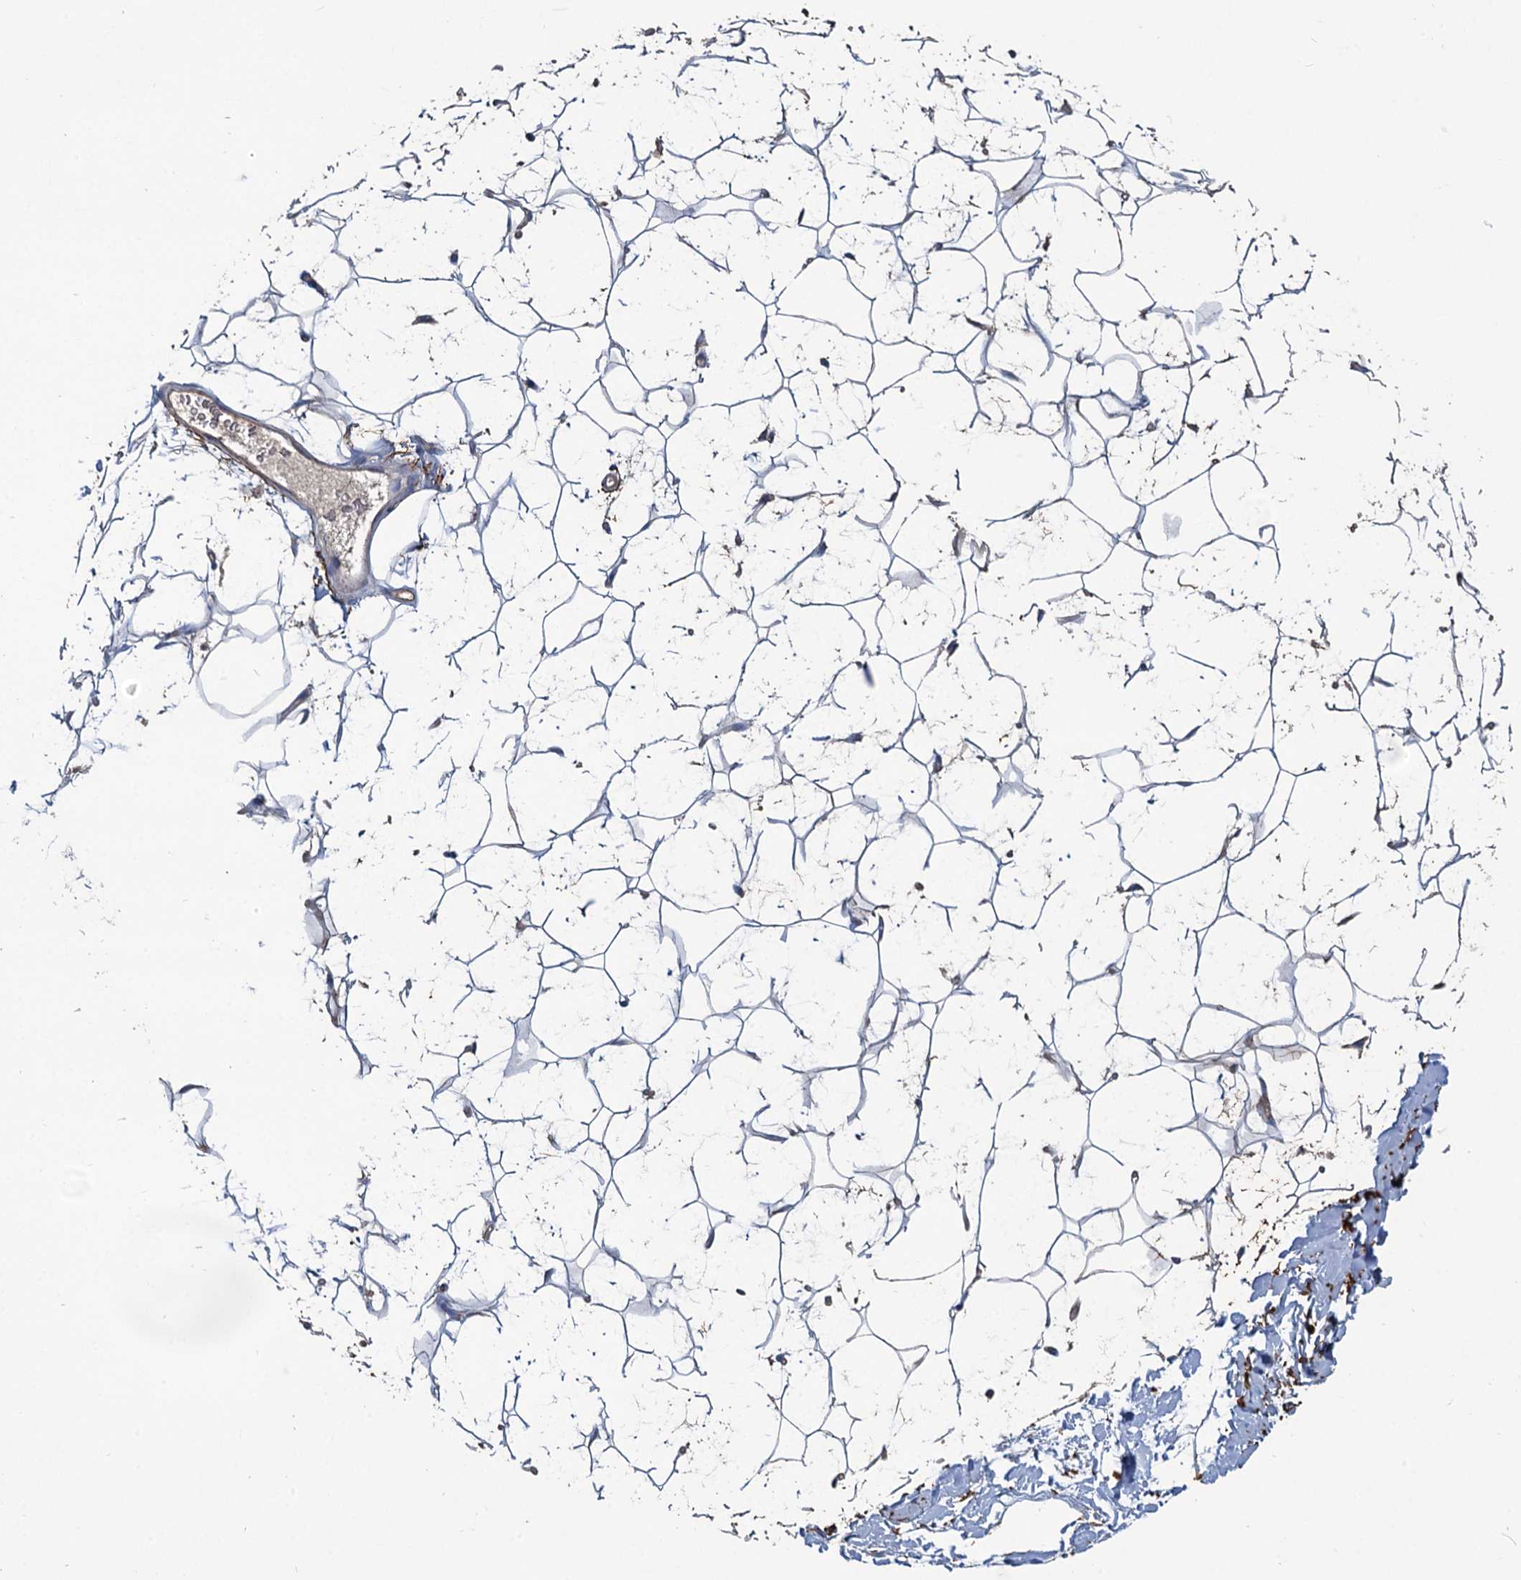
{"staining": {"intensity": "negative", "quantity": "none", "location": "none"}, "tissue": "adipose tissue", "cell_type": "Adipocytes", "image_type": "normal", "snomed": [{"axis": "morphology", "description": "Normal tissue, NOS"}, {"axis": "topography", "description": "Breast"}], "caption": "This is a micrograph of immunohistochemistry staining of unremarkable adipose tissue, which shows no expression in adipocytes. The staining is performed using DAB brown chromogen with nuclei counter-stained in using hematoxylin.", "gene": "URAD", "patient": {"sex": "female", "age": 26}}